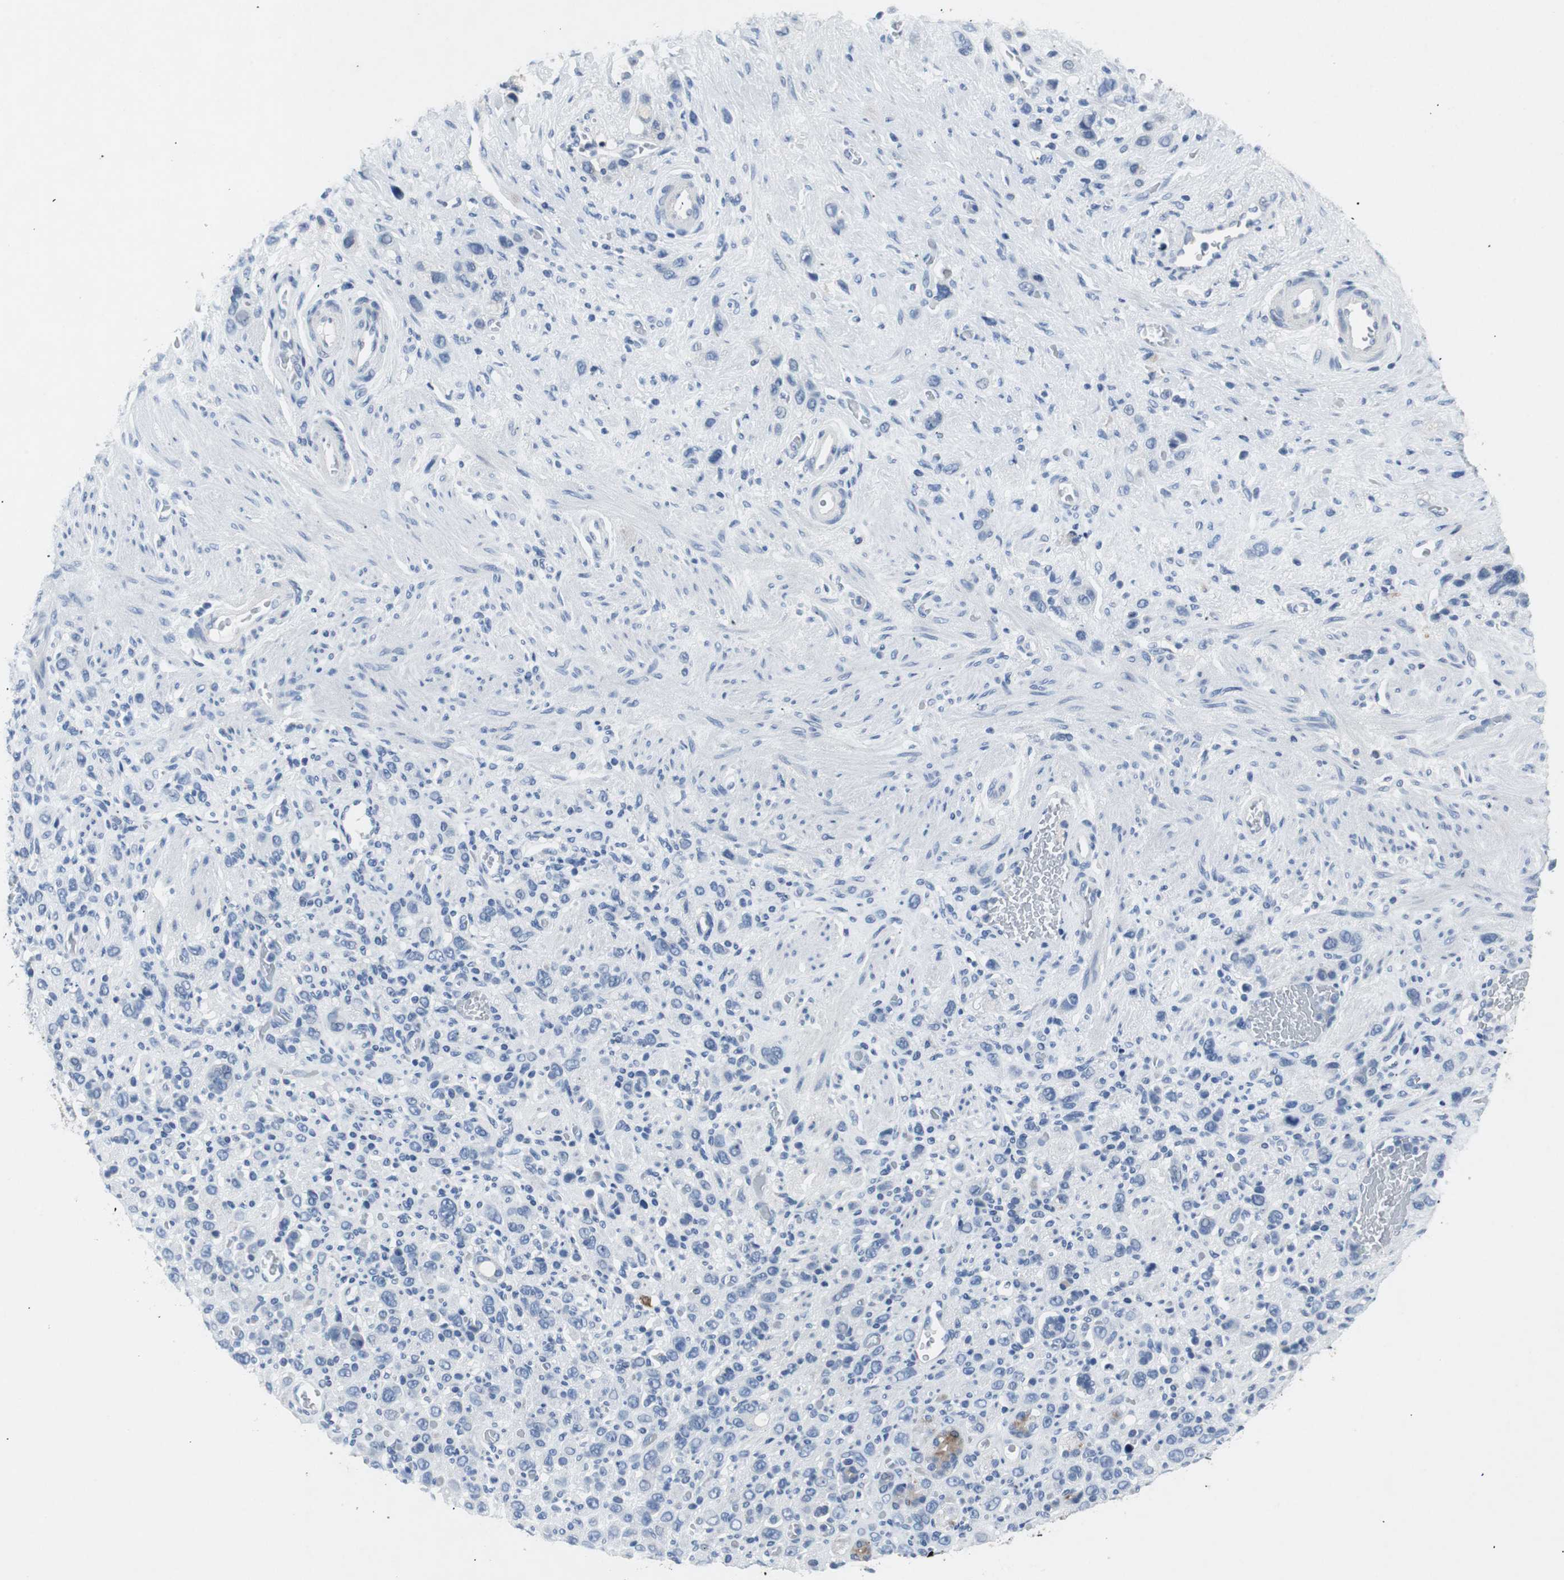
{"staining": {"intensity": "negative", "quantity": "none", "location": "none"}, "tissue": "stomach cancer", "cell_type": "Tumor cells", "image_type": "cancer", "snomed": [{"axis": "morphology", "description": "Normal tissue, NOS"}, {"axis": "morphology", "description": "Adenocarcinoma, NOS"}, {"axis": "morphology", "description": "Adenocarcinoma, High grade"}, {"axis": "topography", "description": "Stomach, upper"}, {"axis": "topography", "description": "Stomach"}], "caption": "Immunohistochemistry (IHC) micrograph of human stomach cancer (adenocarcinoma (high-grade)) stained for a protein (brown), which shows no positivity in tumor cells.", "gene": "LRP2", "patient": {"sex": "female", "age": 65}}